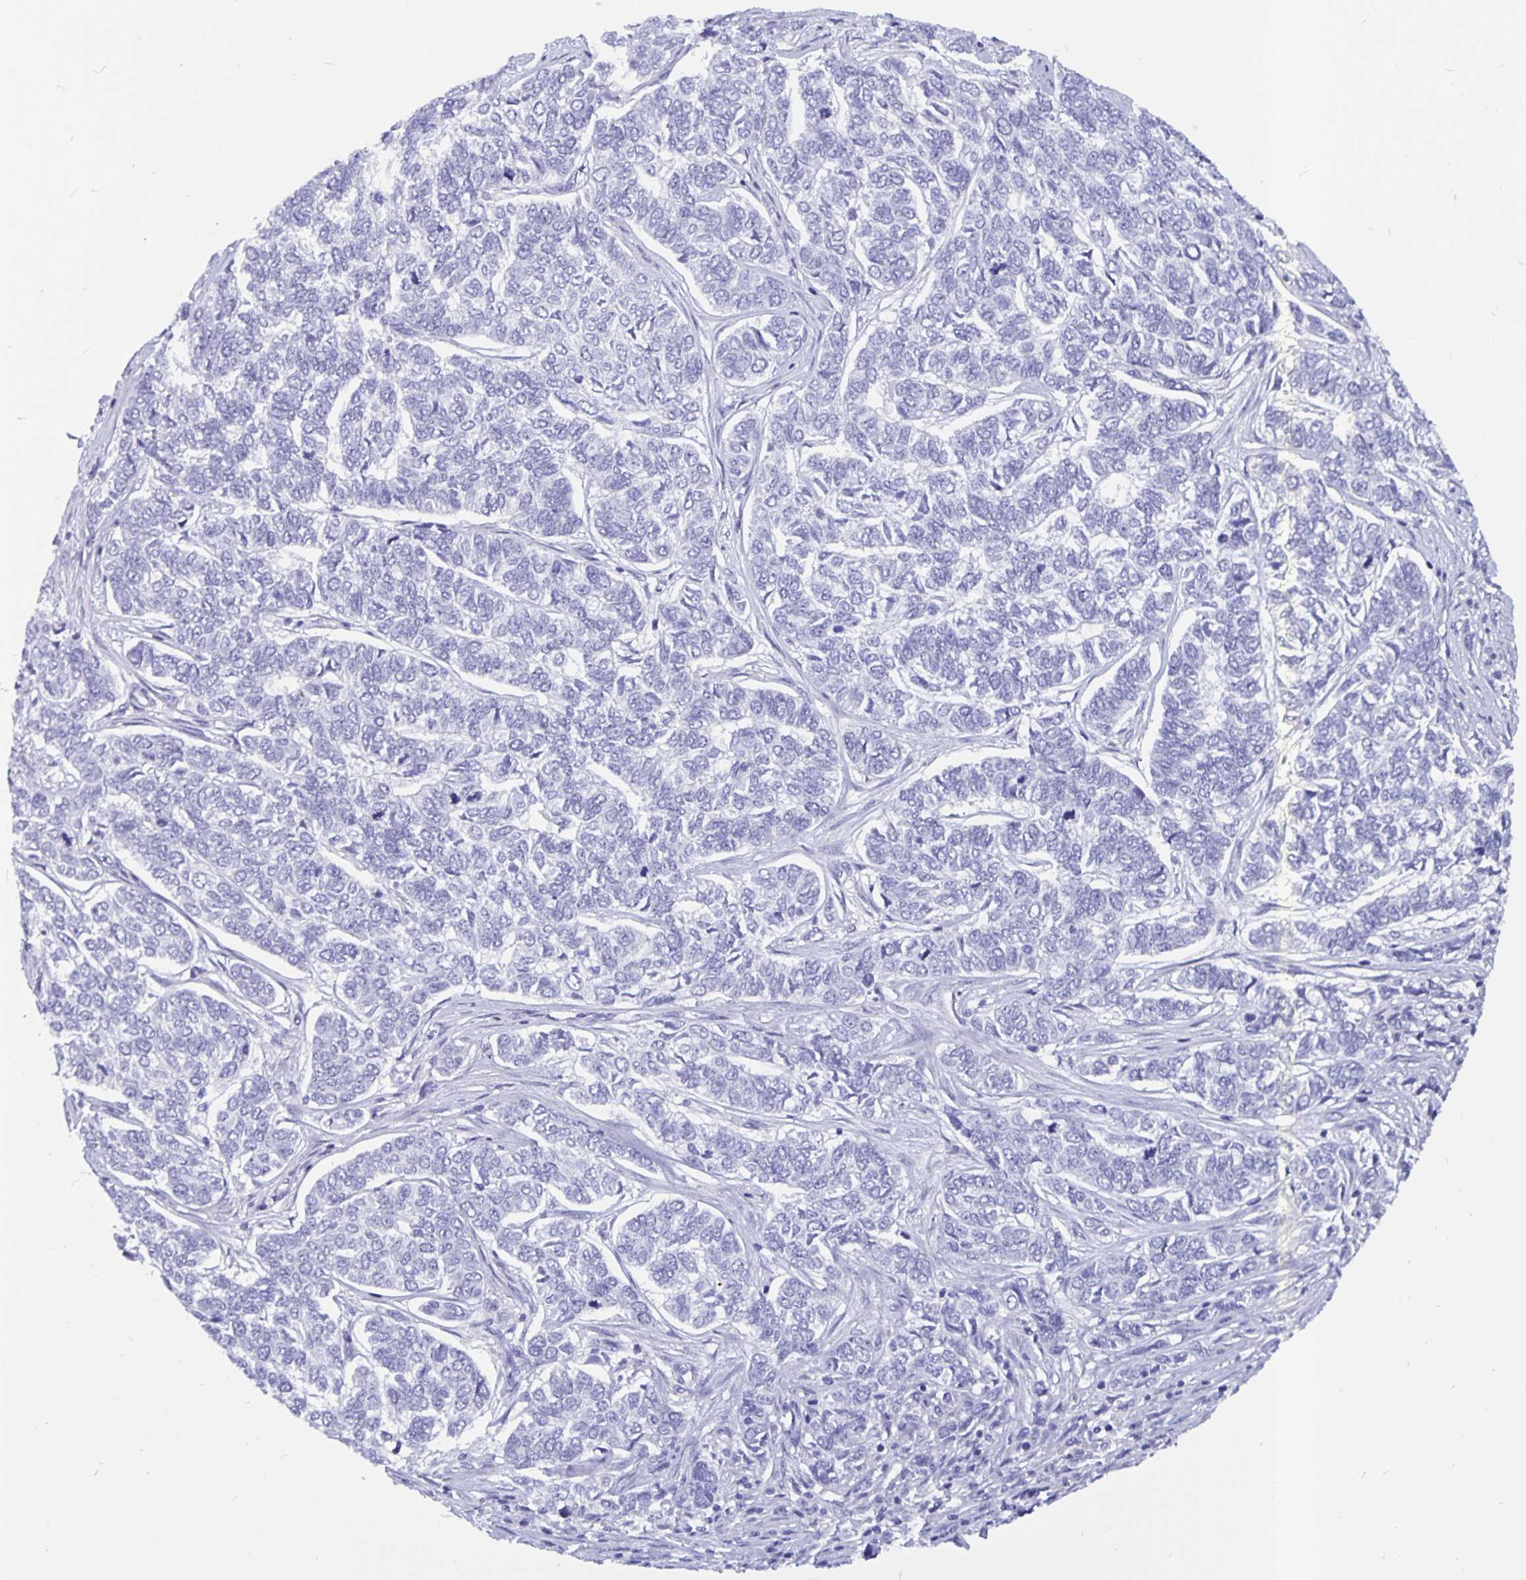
{"staining": {"intensity": "negative", "quantity": "none", "location": "none"}, "tissue": "skin cancer", "cell_type": "Tumor cells", "image_type": "cancer", "snomed": [{"axis": "morphology", "description": "Basal cell carcinoma"}, {"axis": "topography", "description": "Skin"}], "caption": "High power microscopy histopathology image of an IHC image of skin cancer (basal cell carcinoma), revealing no significant positivity in tumor cells. (DAB IHC, high magnification).", "gene": "ODF3B", "patient": {"sex": "female", "age": 65}}